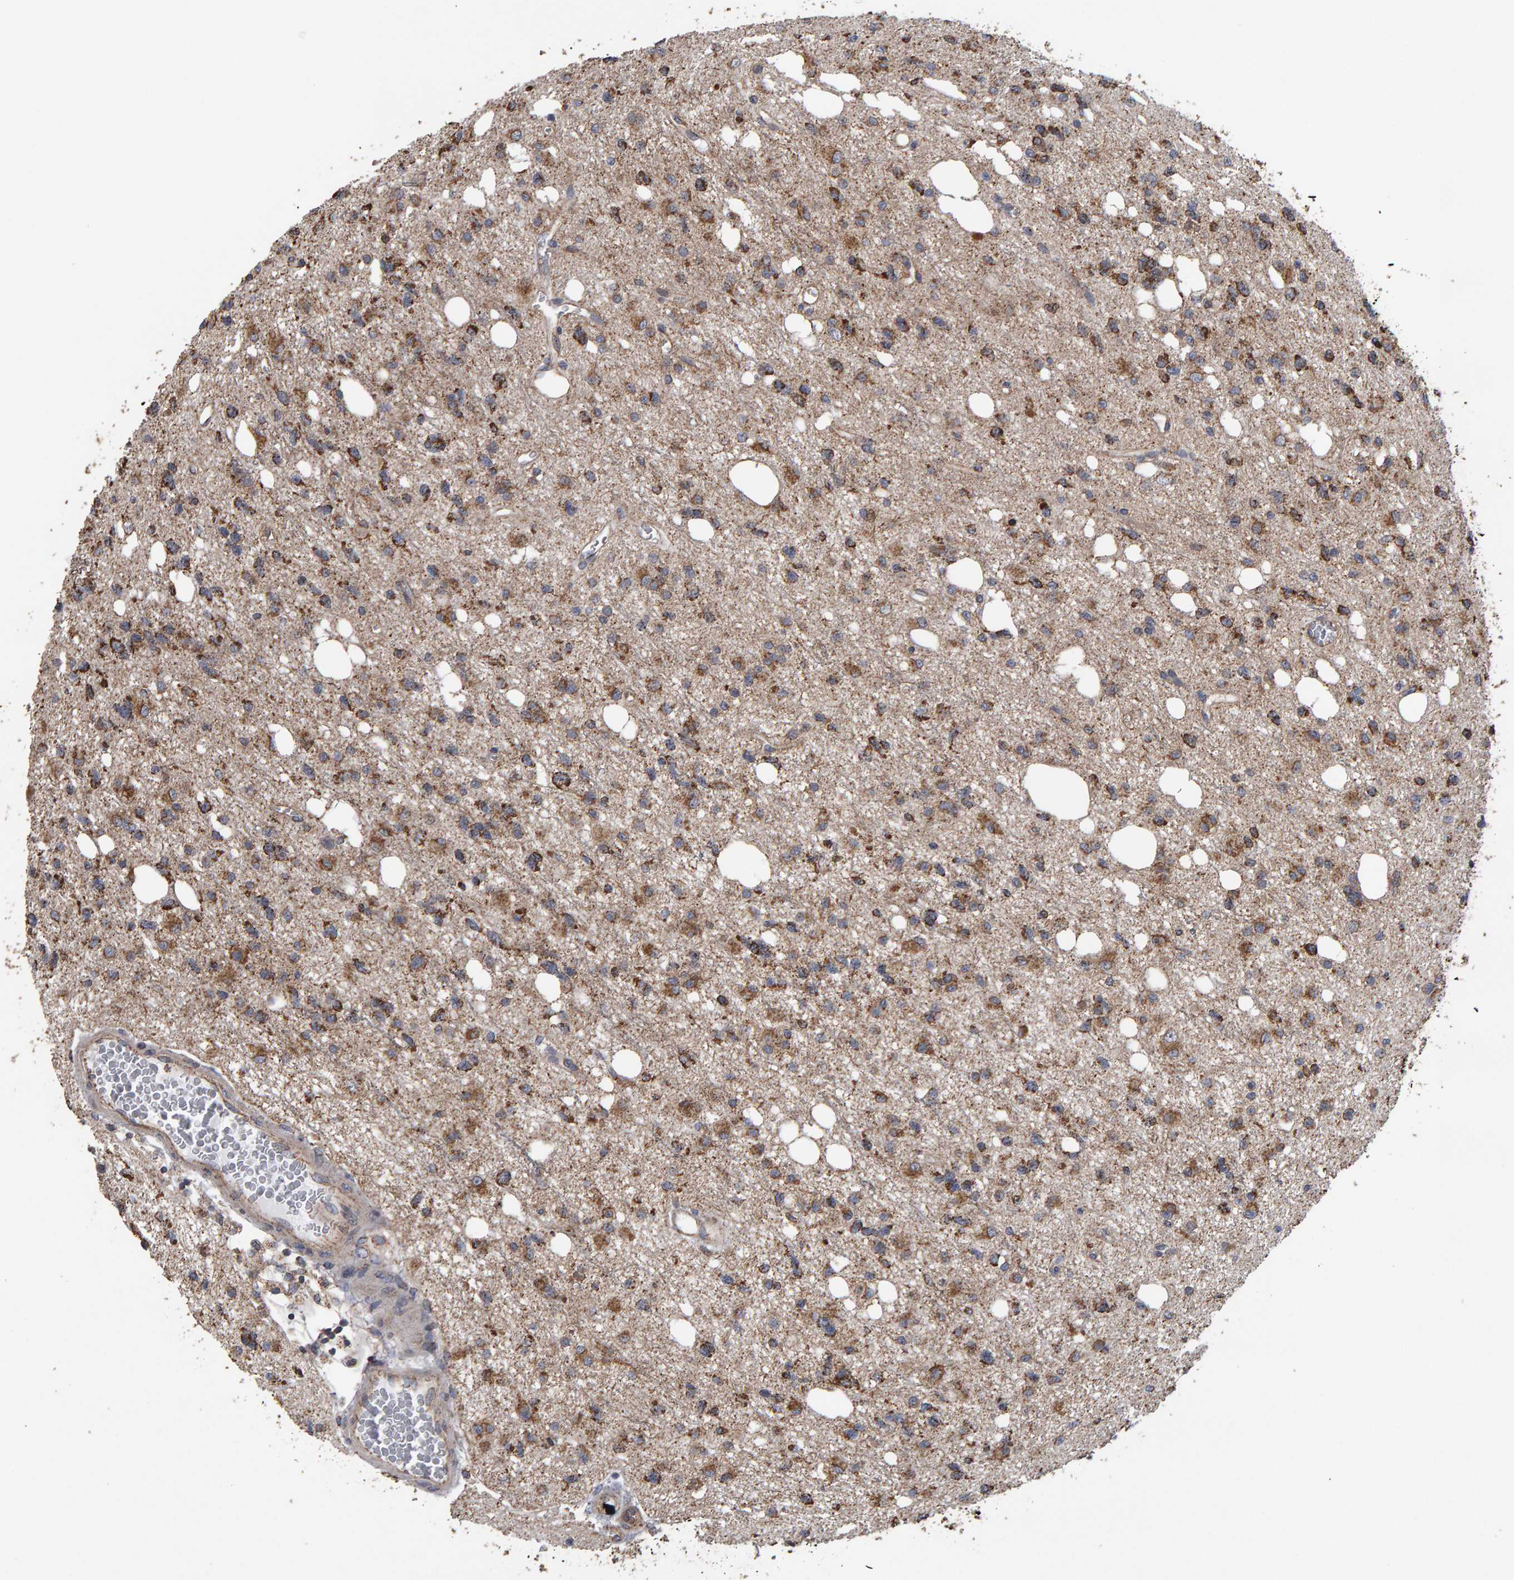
{"staining": {"intensity": "moderate", "quantity": ">75%", "location": "cytoplasmic/membranous"}, "tissue": "glioma", "cell_type": "Tumor cells", "image_type": "cancer", "snomed": [{"axis": "morphology", "description": "Glioma, malignant, High grade"}, {"axis": "topography", "description": "Brain"}], "caption": "Immunohistochemistry (IHC) of malignant glioma (high-grade) demonstrates medium levels of moderate cytoplasmic/membranous expression in approximately >75% of tumor cells.", "gene": "TOM1L1", "patient": {"sex": "female", "age": 62}}